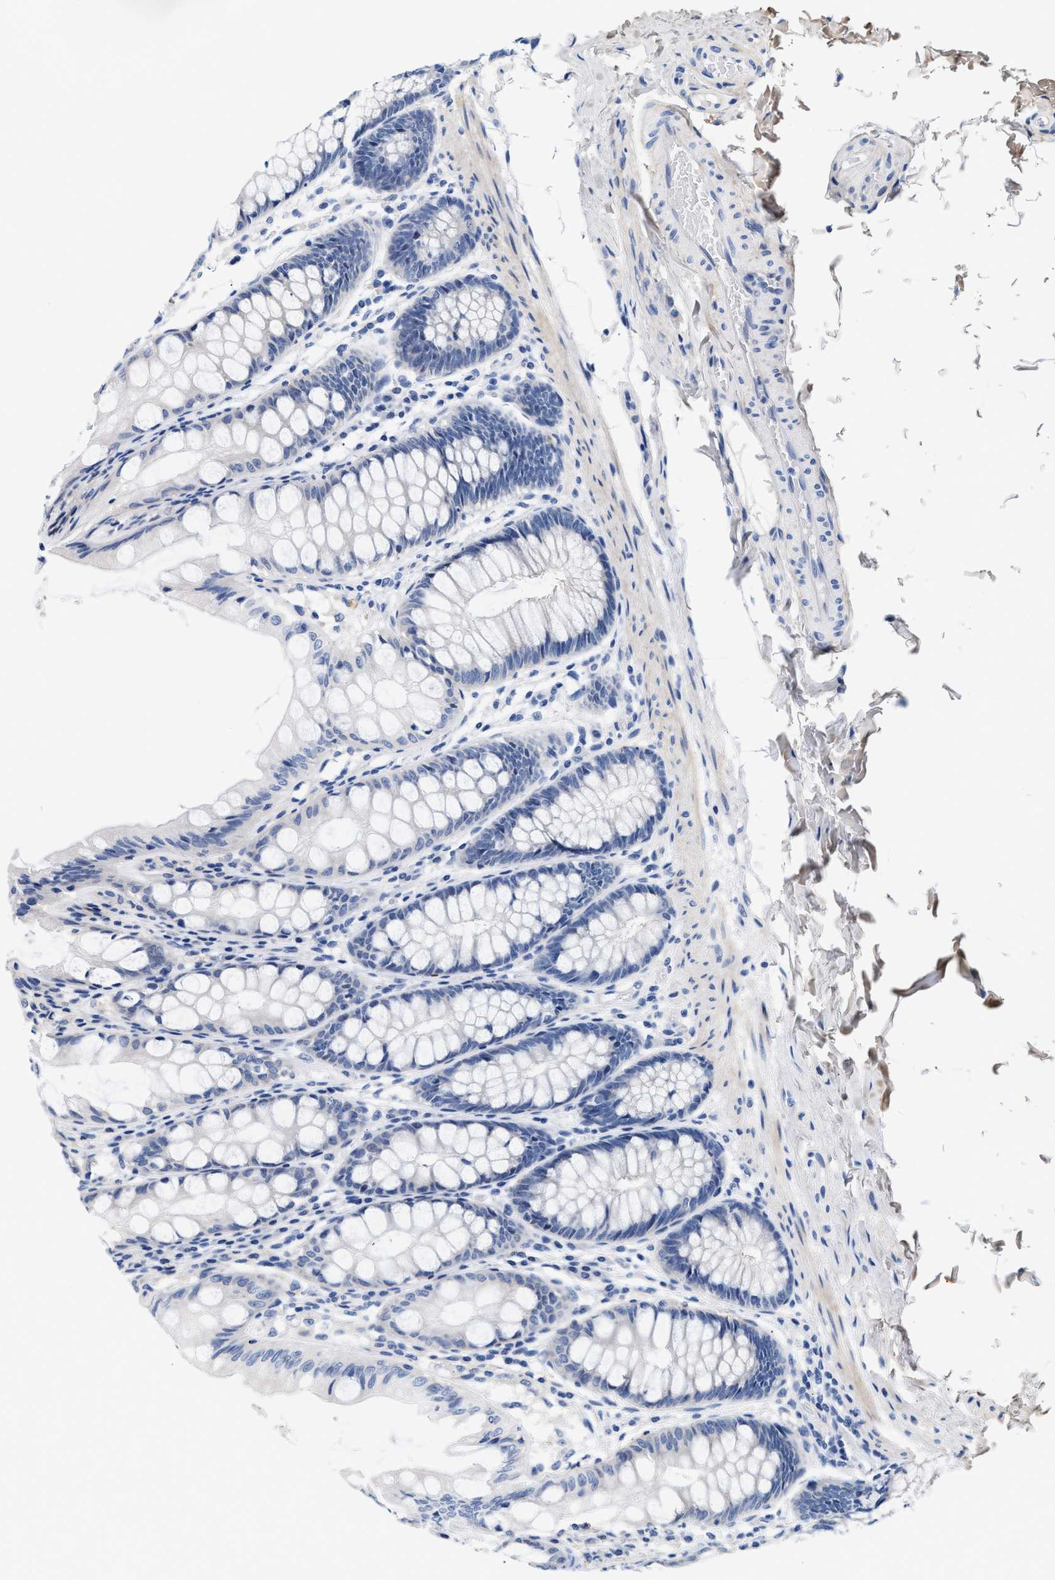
{"staining": {"intensity": "negative", "quantity": "none", "location": "none"}, "tissue": "colon", "cell_type": "Endothelial cells", "image_type": "normal", "snomed": [{"axis": "morphology", "description": "Normal tissue, NOS"}, {"axis": "topography", "description": "Colon"}], "caption": "IHC histopathology image of benign colon stained for a protein (brown), which demonstrates no positivity in endothelial cells. (Brightfield microscopy of DAB immunohistochemistry (IHC) at high magnification).", "gene": "ACTL7B", "patient": {"sex": "male", "age": 47}}